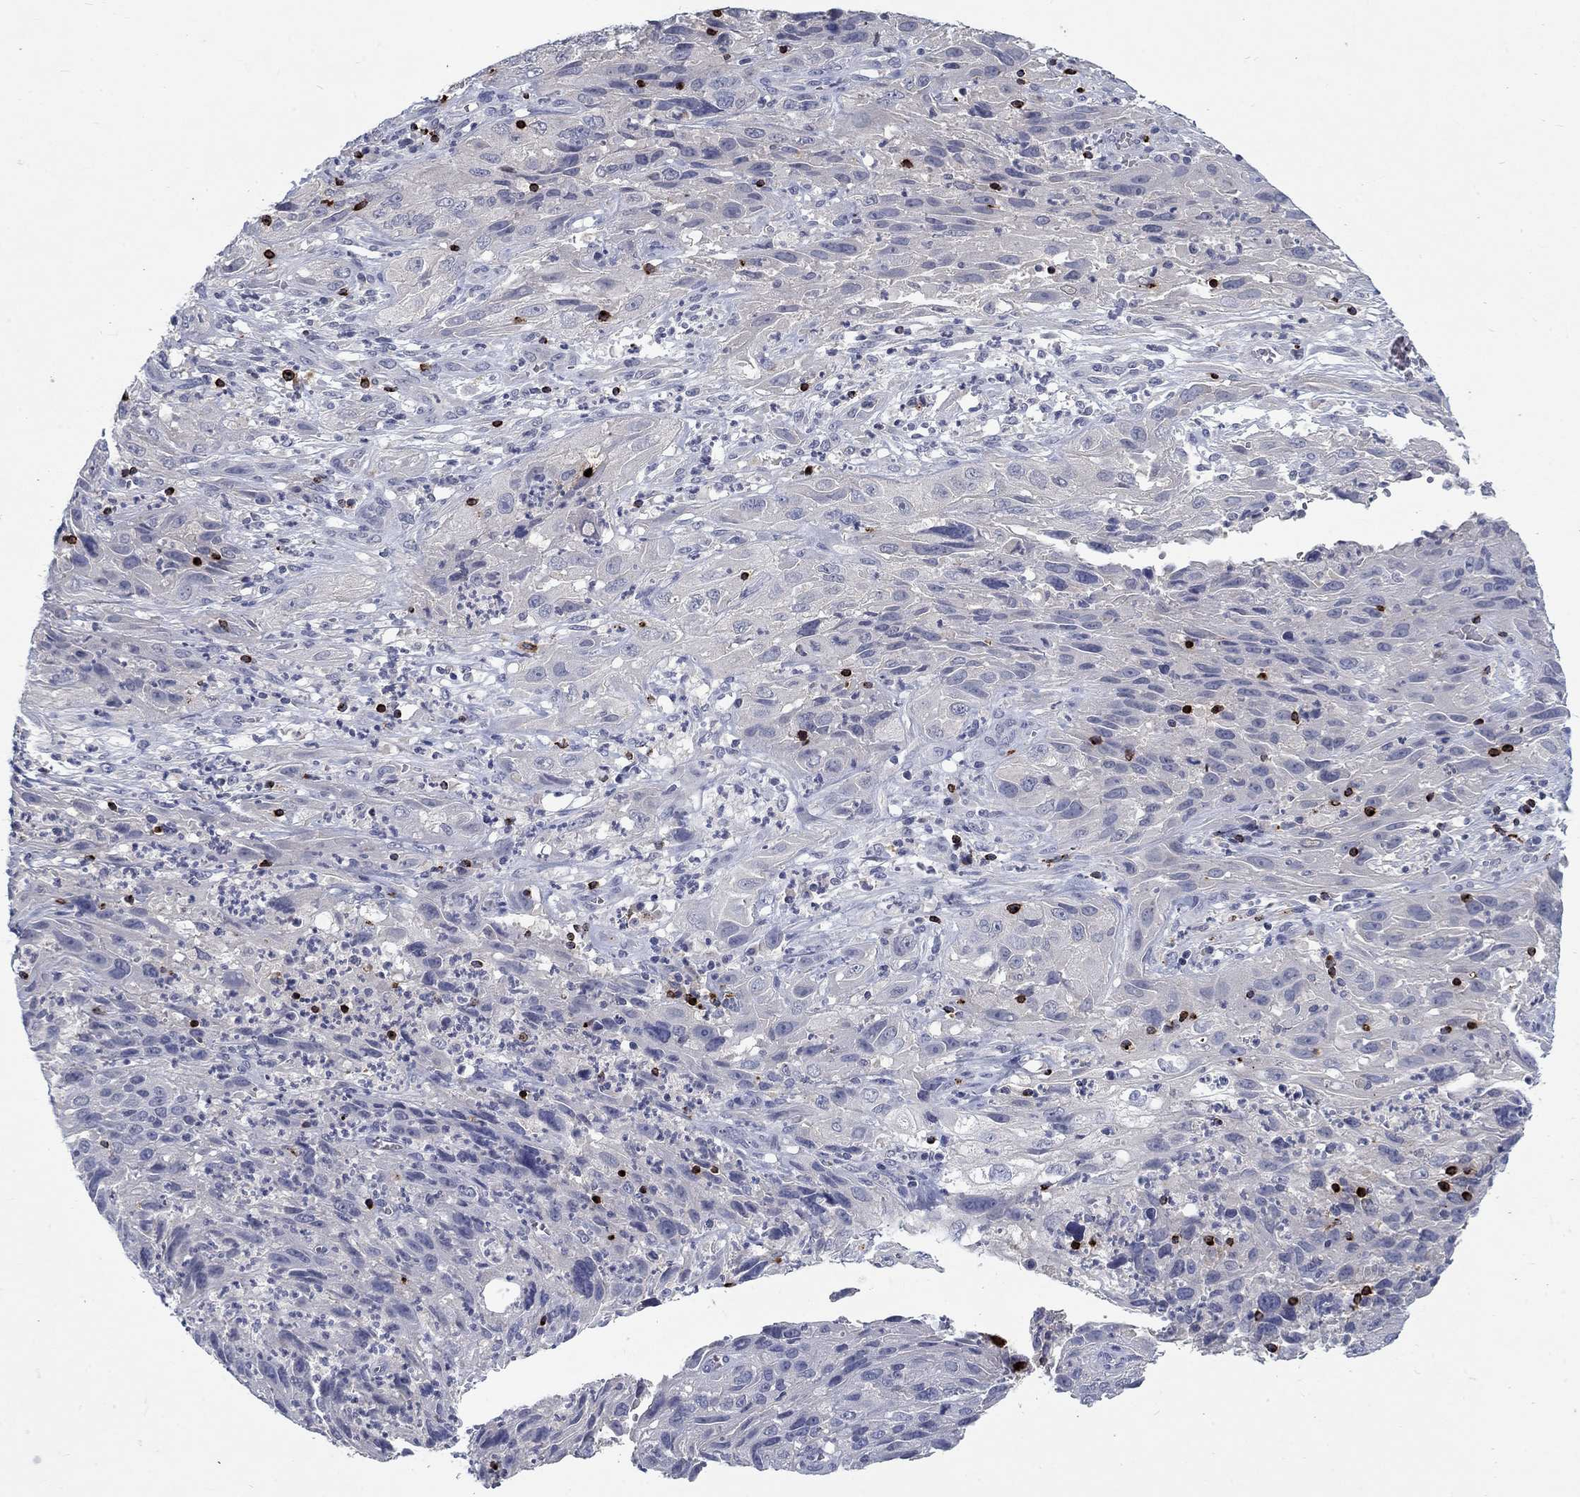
{"staining": {"intensity": "negative", "quantity": "none", "location": "none"}, "tissue": "cervical cancer", "cell_type": "Tumor cells", "image_type": "cancer", "snomed": [{"axis": "morphology", "description": "Squamous cell carcinoma, NOS"}, {"axis": "topography", "description": "Cervix"}], "caption": "Immunohistochemistry (IHC) micrograph of cervical cancer (squamous cell carcinoma) stained for a protein (brown), which displays no staining in tumor cells.", "gene": "GZMA", "patient": {"sex": "female", "age": 32}}